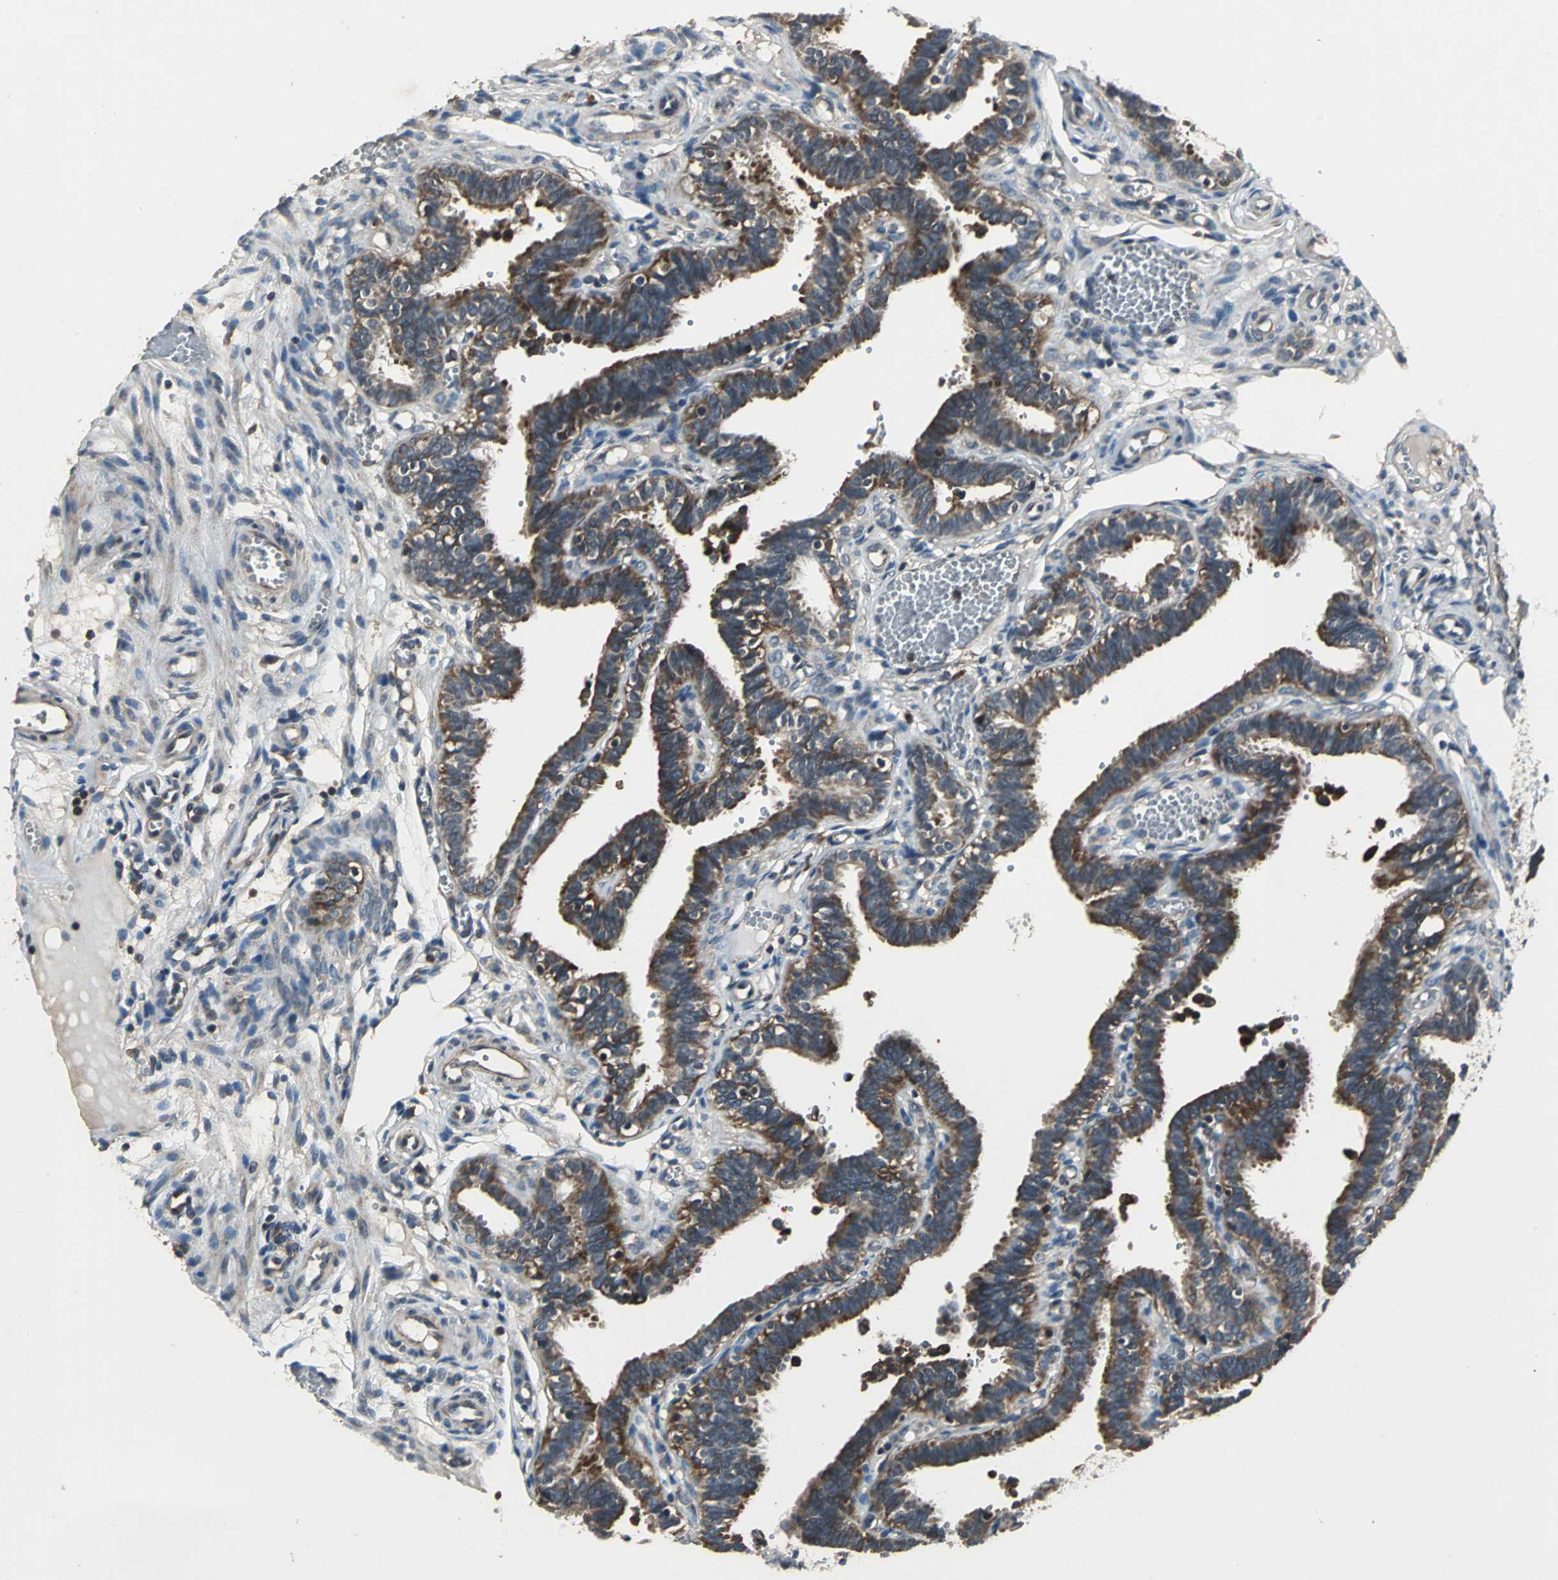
{"staining": {"intensity": "moderate", "quantity": ">75%", "location": "cytoplasmic/membranous"}, "tissue": "fallopian tube", "cell_type": "Glandular cells", "image_type": "normal", "snomed": [{"axis": "morphology", "description": "Normal tissue, NOS"}, {"axis": "topography", "description": "Fallopian tube"}], "caption": "The immunohistochemical stain highlights moderate cytoplasmic/membranous expression in glandular cells of benign fallopian tube.", "gene": "EIF2B2", "patient": {"sex": "female", "age": 29}}